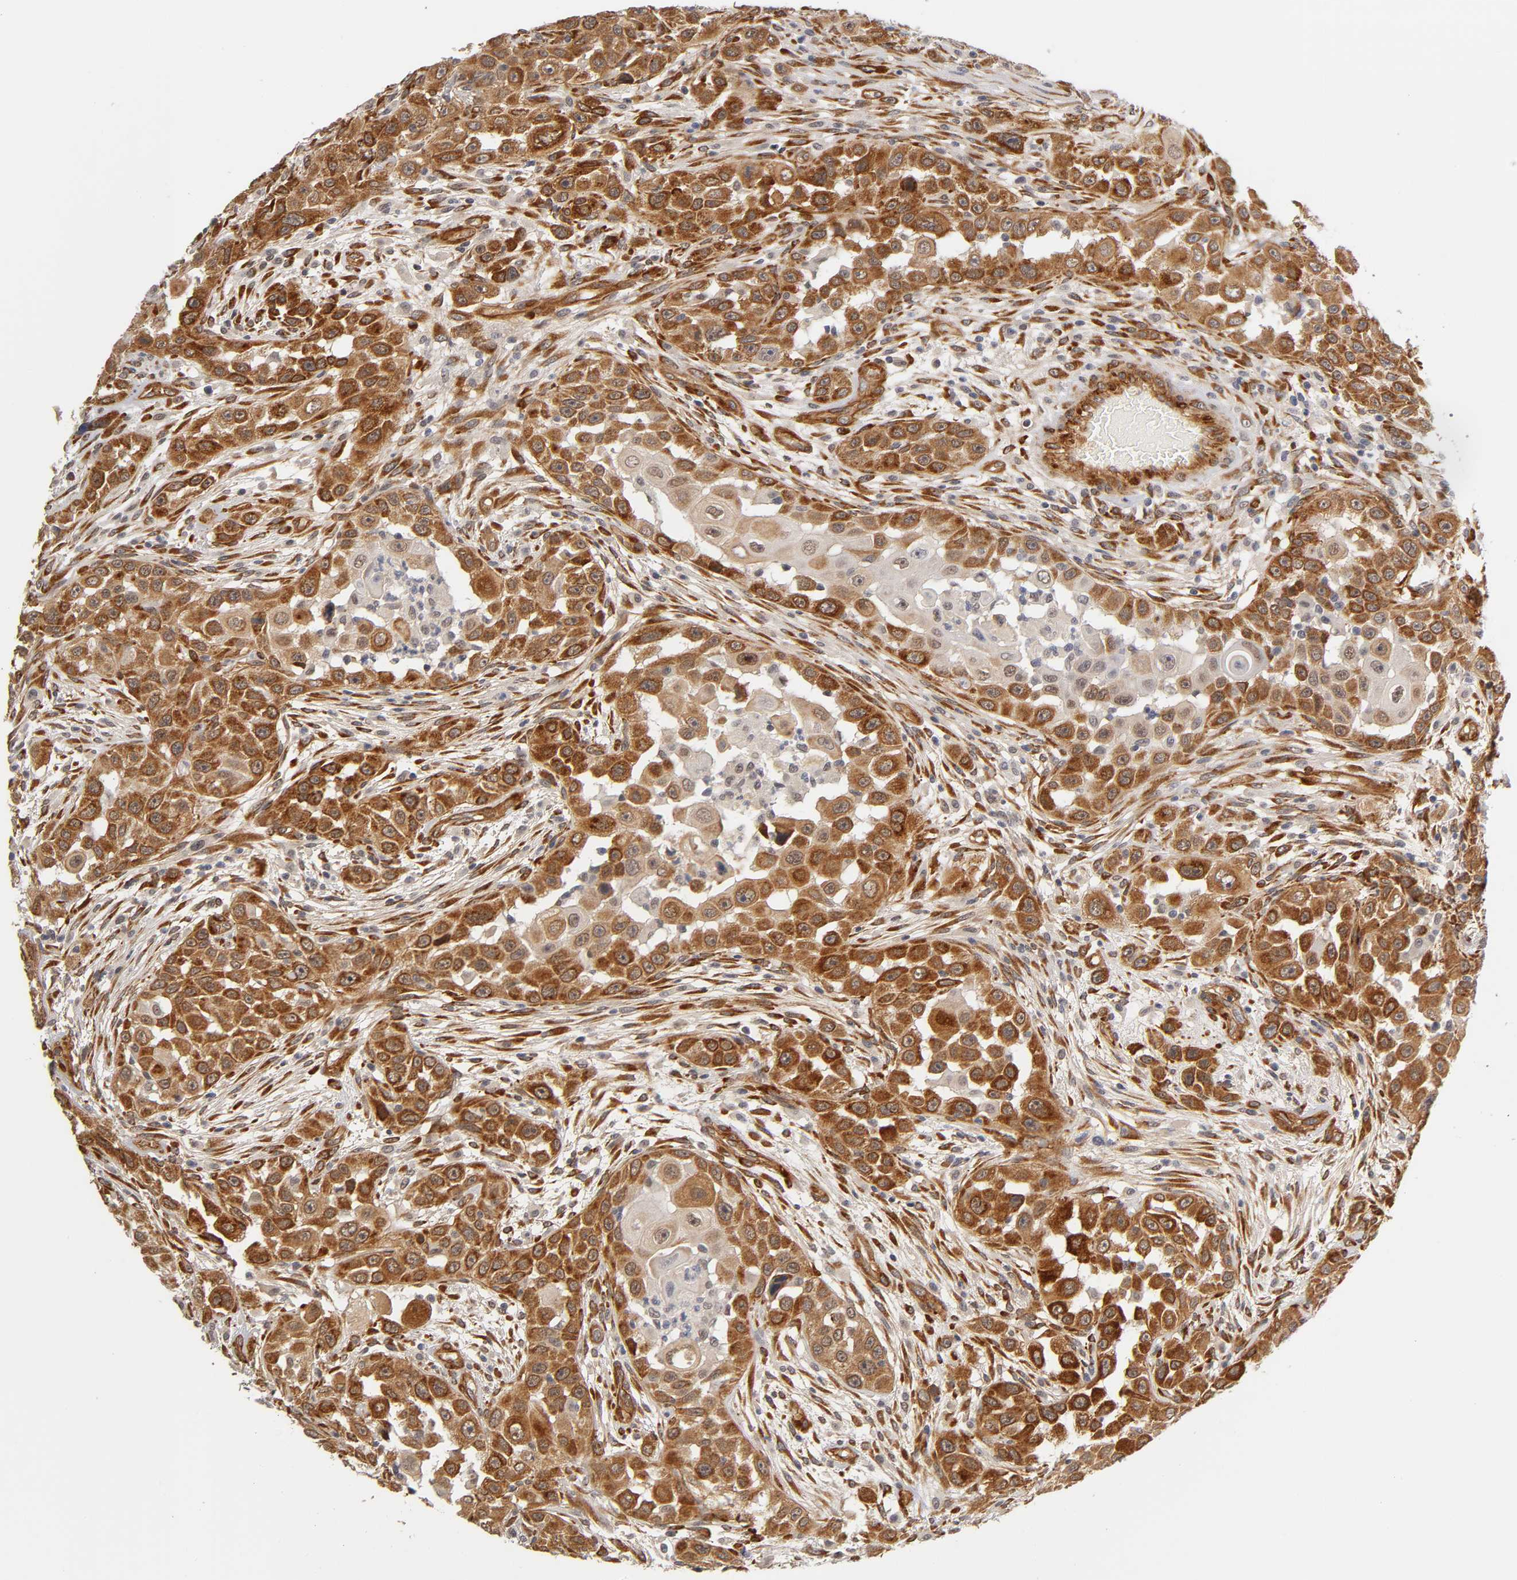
{"staining": {"intensity": "strong", "quantity": ">75%", "location": "cytoplasmic/membranous"}, "tissue": "head and neck cancer", "cell_type": "Tumor cells", "image_type": "cancer", "snomed": [{"axis": "morphology", "description": "Carcinoma, NOS"}, {"axis": "topography", "description": "Head-Neck"}], "caption": "Head and neck cancer was stained to show a protein in brown. There is high levels of strong cytoplasmic/membranous staining in approximately >75% of tumor cells.", "gene": "LAMB1", "patient": {"sex": "male", "age": 87}}